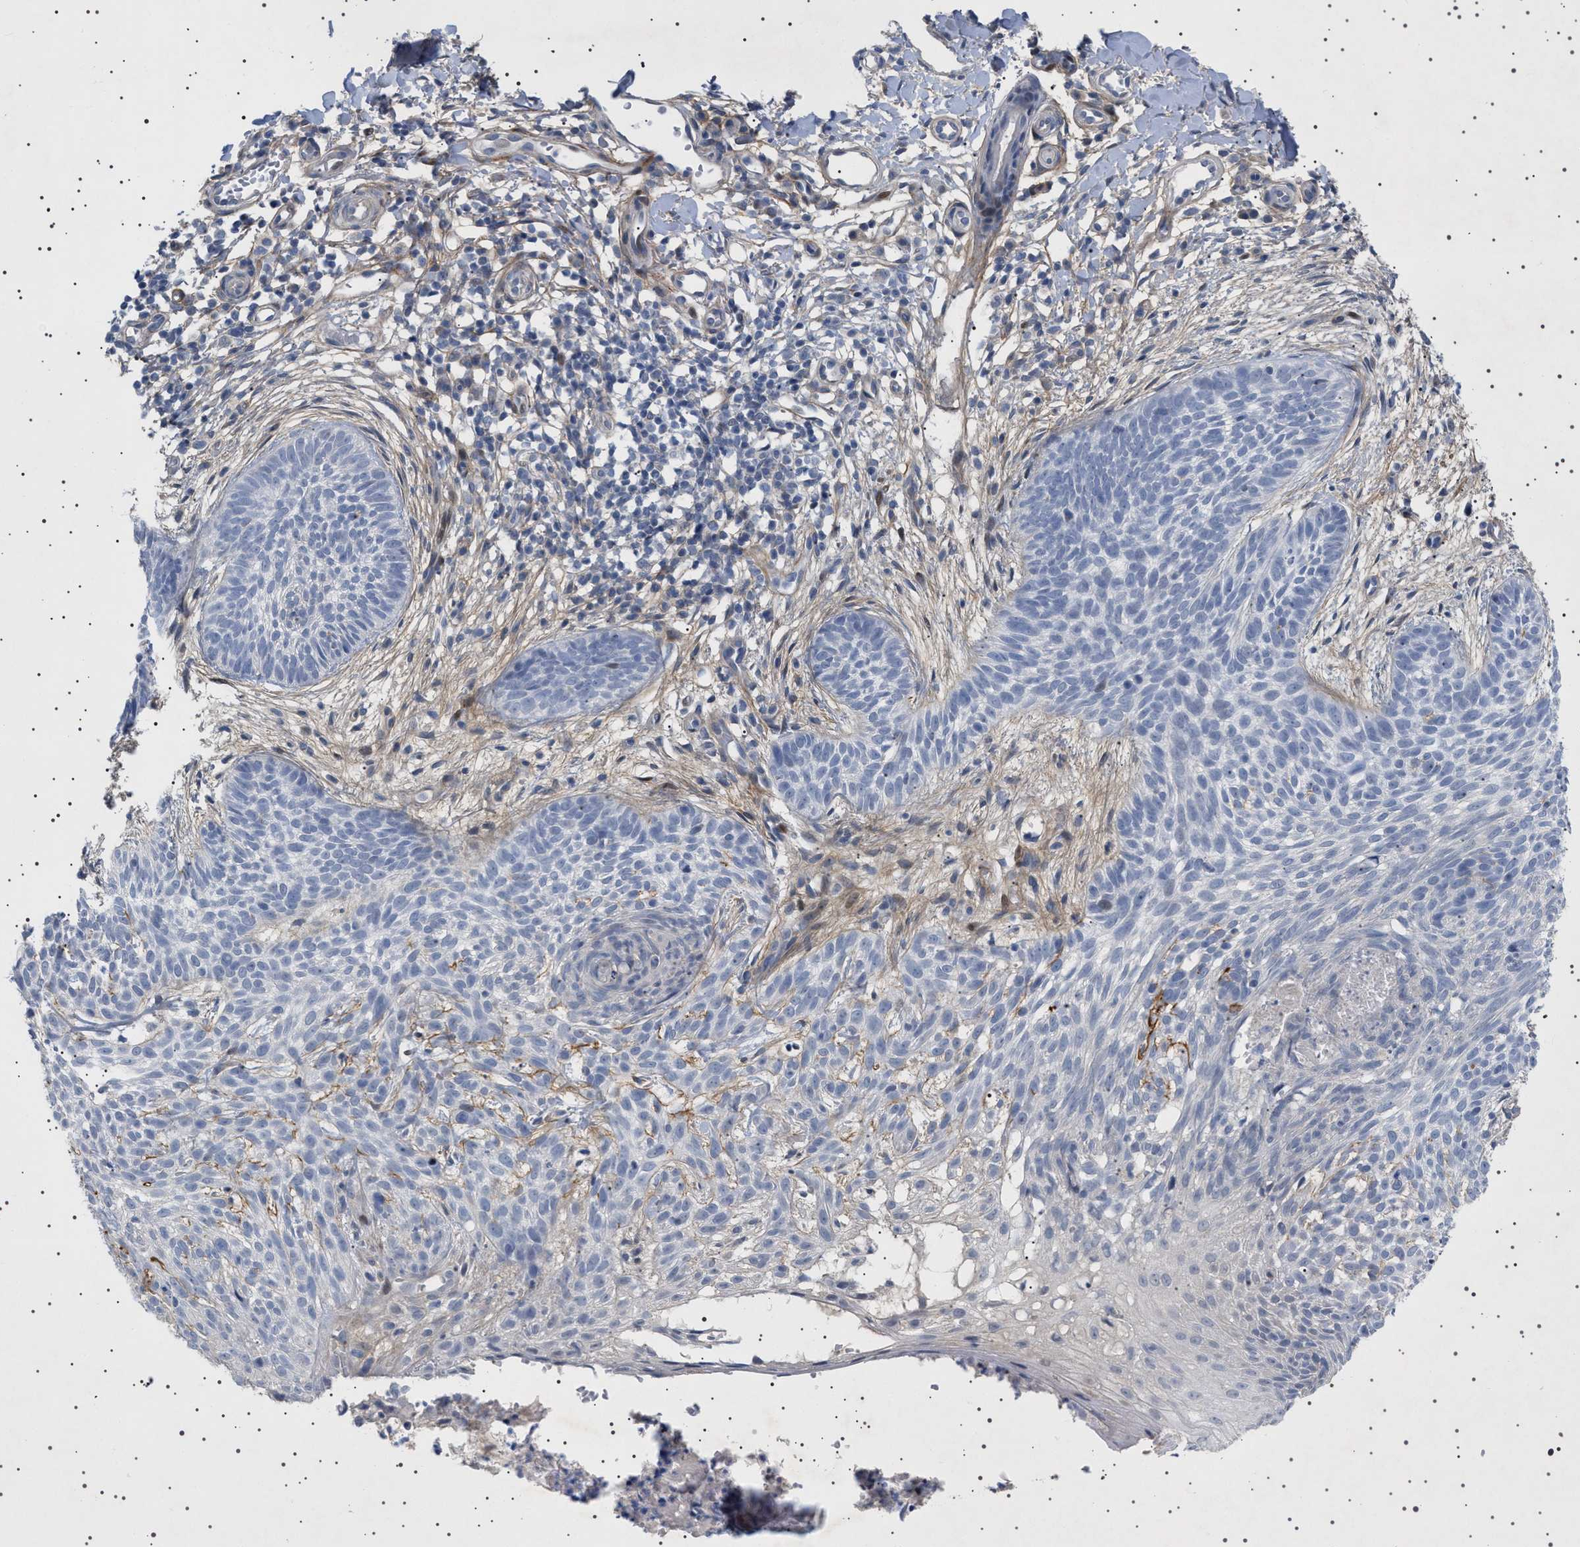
{"staining": {"intensity": "negative", "quantity": "none", "location": "none"}, "tissue": "skin cancer", "cell_type": "Tumor cells", "image_type": "cancer", "snomed": [{"axis": "morphology", "description": "Basal cell carcinoma"}, {"axis": "topography", "description": "Skin"}], "caption": "Tumor cells show no significant protein staining in basal cell carcinoma (skin). (DAB immunohistochemistry (IHC), high magnification).", "gene": "HTR1A", "patient": {"sex": "female", "age": 59}}